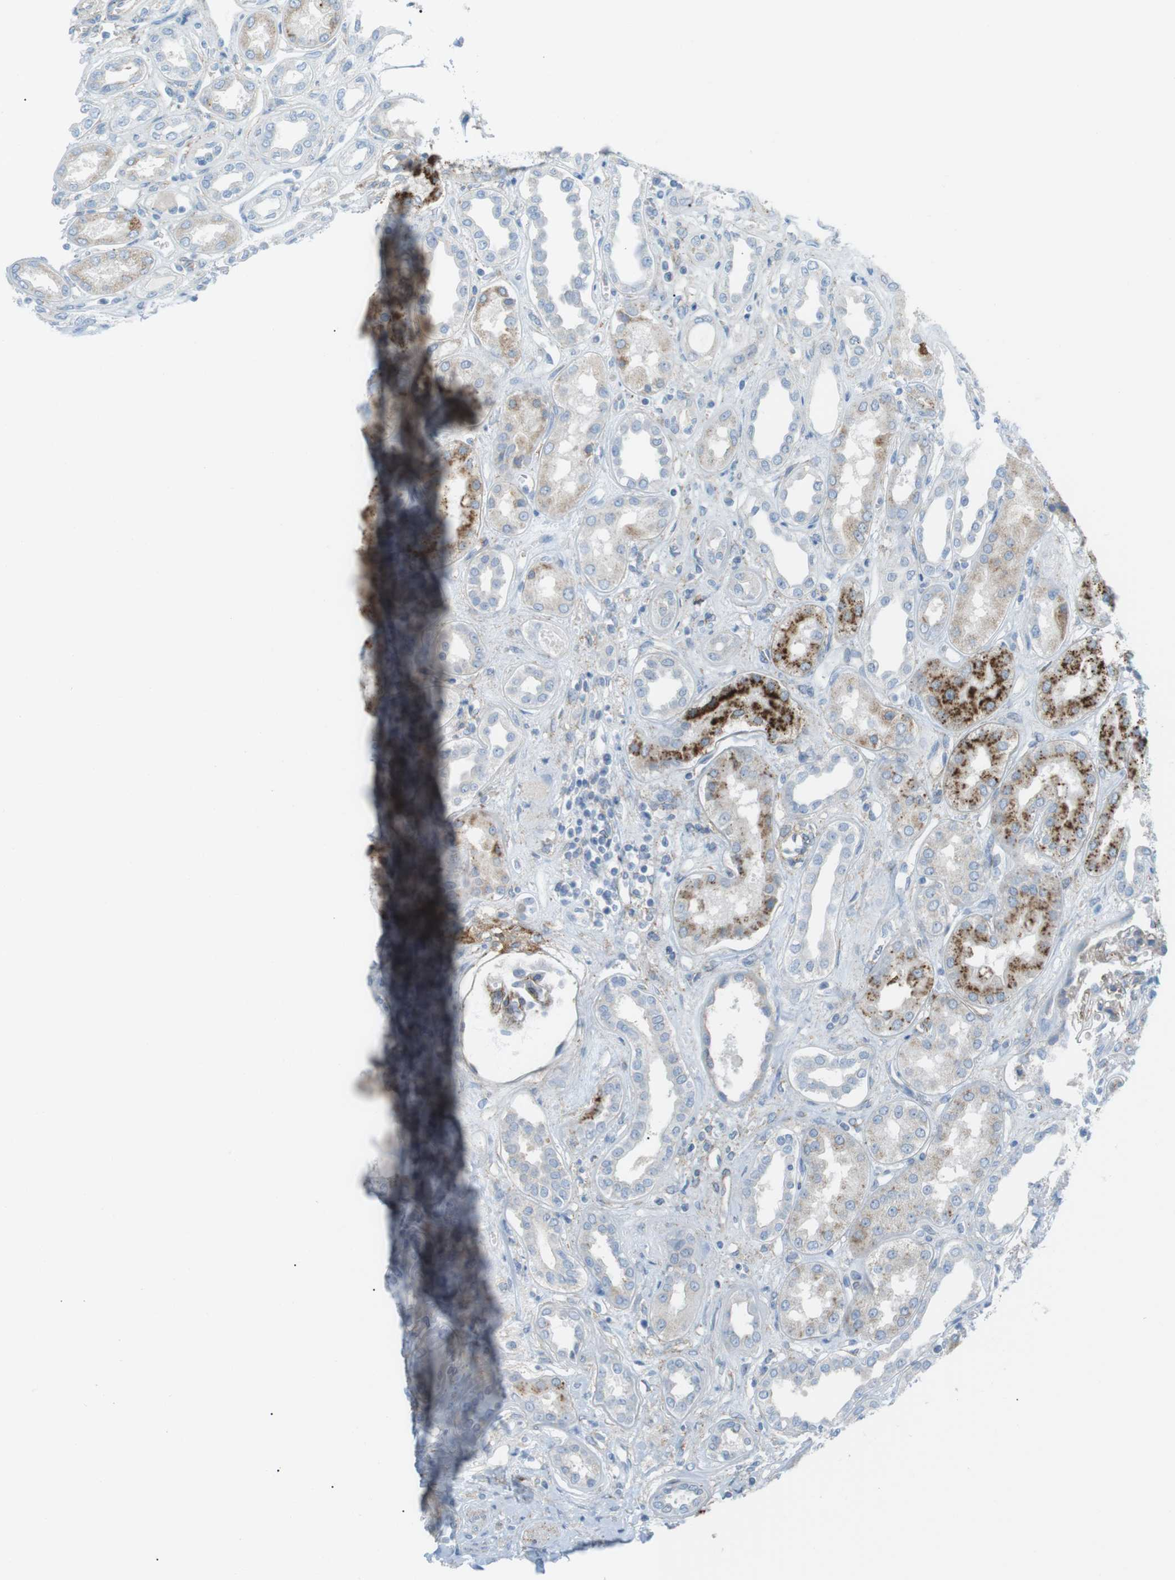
{"staining": {"intensity": "weak", "quantity": "<25%", "location": "cytoplasmic/membranous"}, "tissue": "kidney", "cell_type": "Cells in glomeruli", "image_type": "normal", "snomed": [{"axis": "morphology", "description": "Normal tissue, NOS"}, {"axis": "topography", "description": "Kidney"}], "caption": "Micrograph shows no significant protein positivity in cells in glomeruli of unremarkable kidney. (Brightfield microscopy of DAB (3,3'-diaminobenzidine) immunohistochemistry (IHC) at high magnification).", "gene": "VAMP1", "patient": {"sex": "male", "age": 59}}